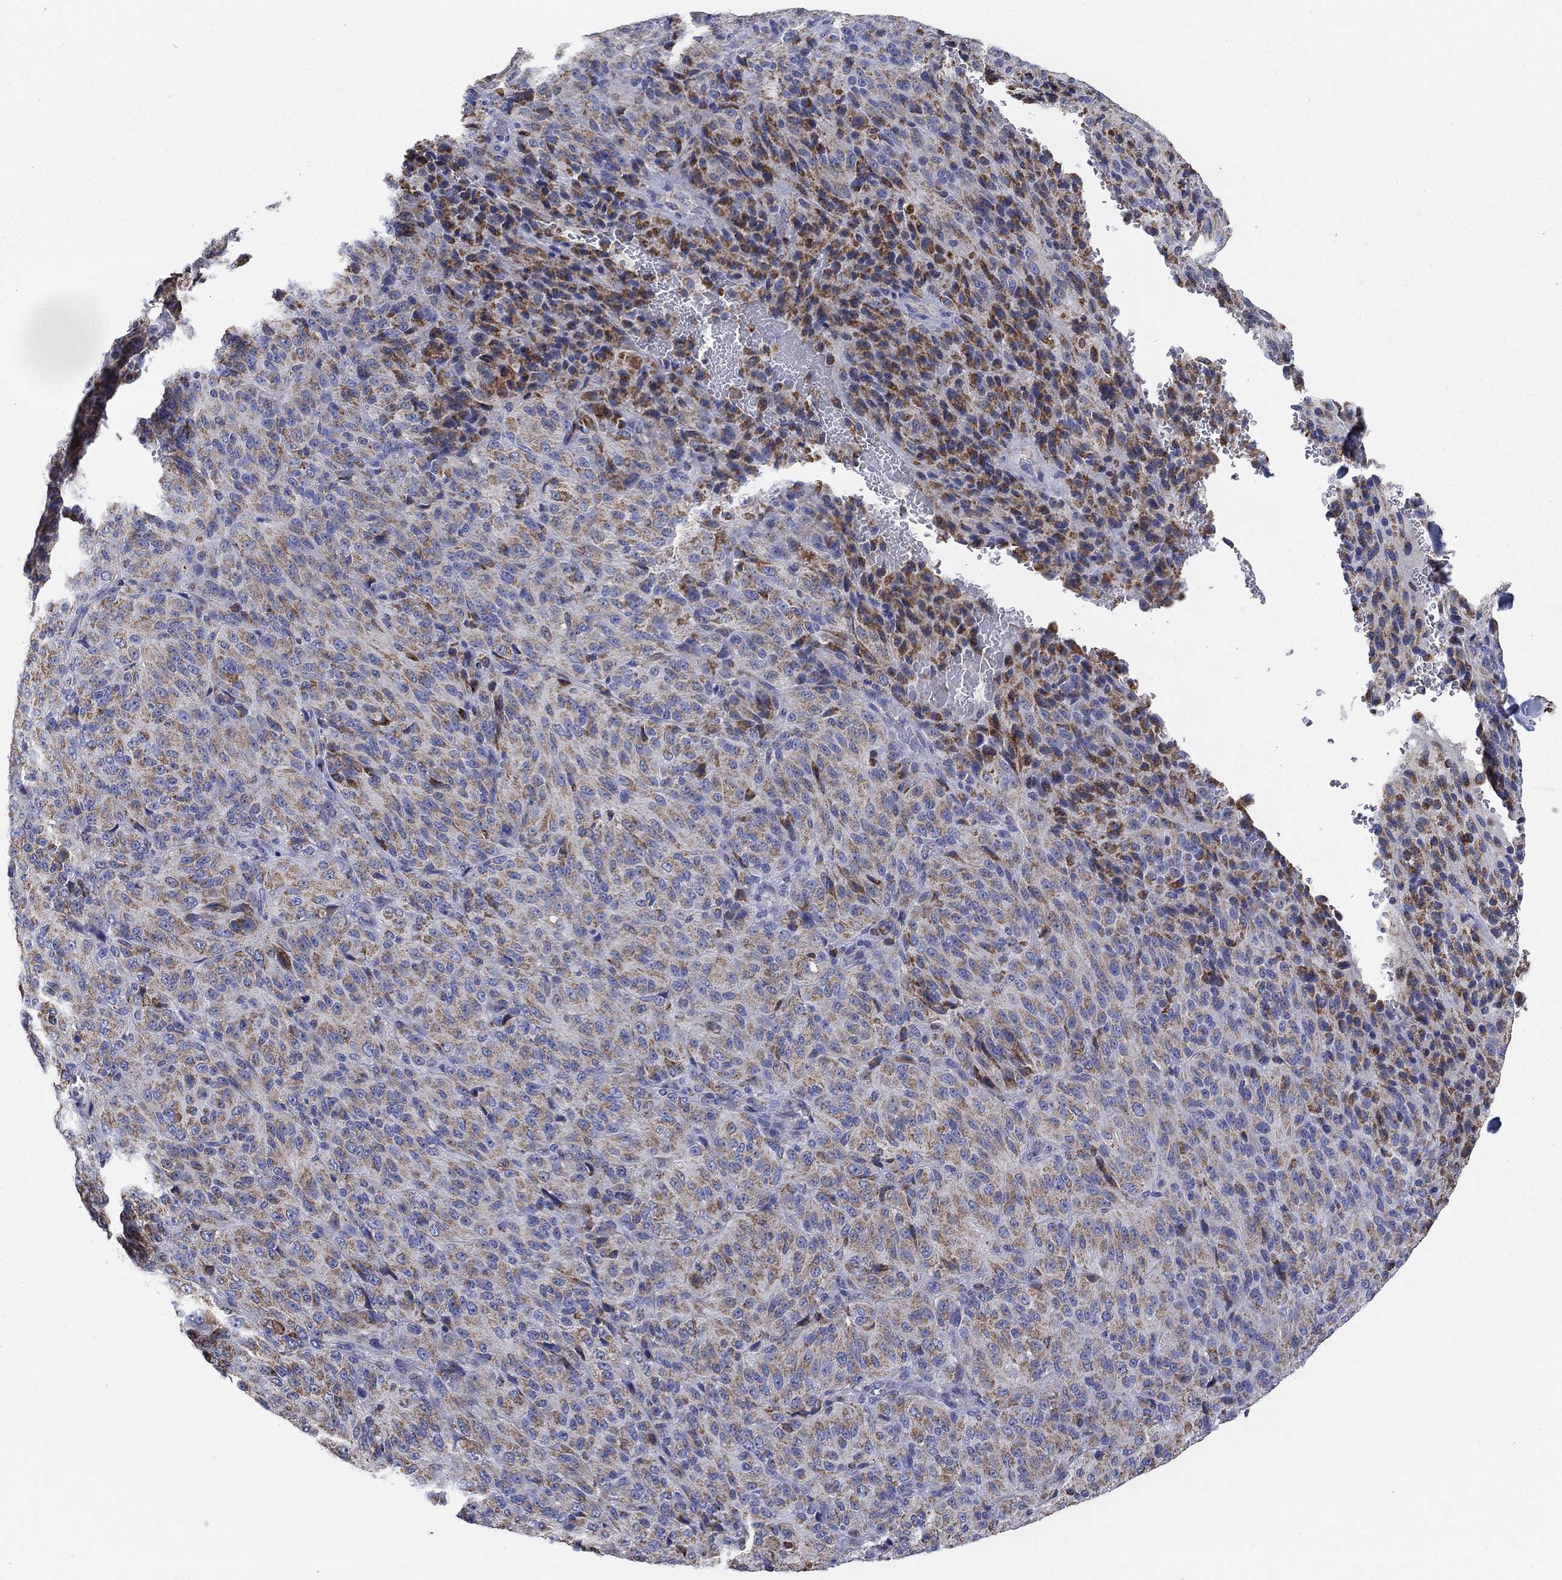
{"staining": {"intensity": "weak", "quantity": ">75%", "location": "cytoplasmic/membranous"}, "tissue": "melanoma", "cell_type": "Tumor cells", "image_type": "cancer", "snomed": [{"axis": "morphology", "description": "Malignant melanoma, Metastatic site"}, {"axis": "topography", "description": "Brain"}], "caption": "Protein staining of malignant melanoma (metastatic site) tissue demonstrates weak cytoplasmic/membranous positivity in about >75% of tumor cells.", "gene": "C9orf85", "patient": {"sex": "female", "age": 56}}